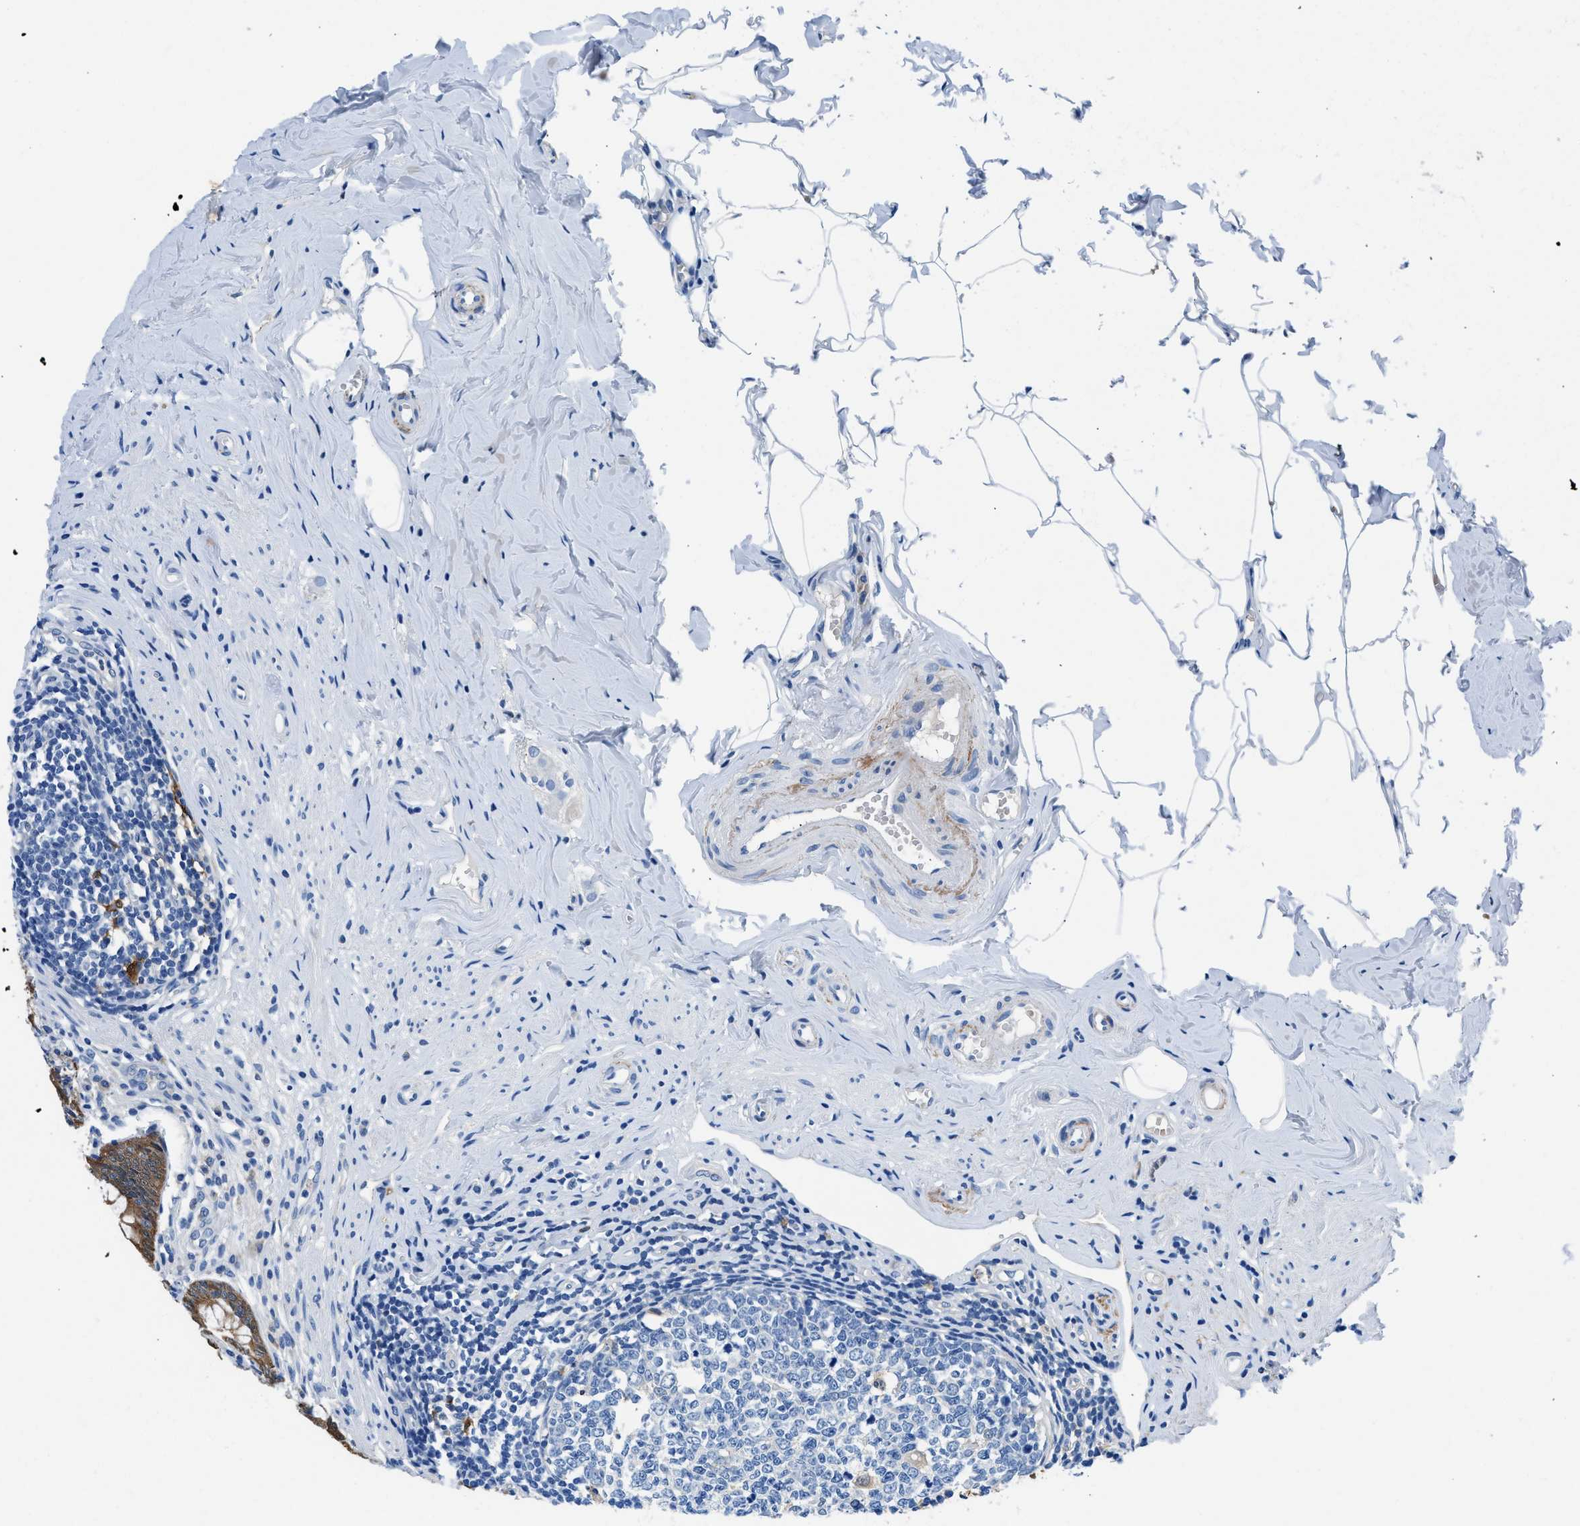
{"staining": {"intensity": "negative", "quantity": "none", "location": "none"}, "tissue": "appendix", "cell_type": "Glandular cells", "image_type": "normal", "snomed": [{"axis": "morphology", "description": "Normal tissue, NOS"}, {"axis": "topography", "description": "Appendix"}], "caption": "The photomicrograph displays no staining of glandular cells in unremarkable appendix. (DAB IHC, high magnification).", "gene": "FADS6", "patient": {"sex": "male", "age": 56}}